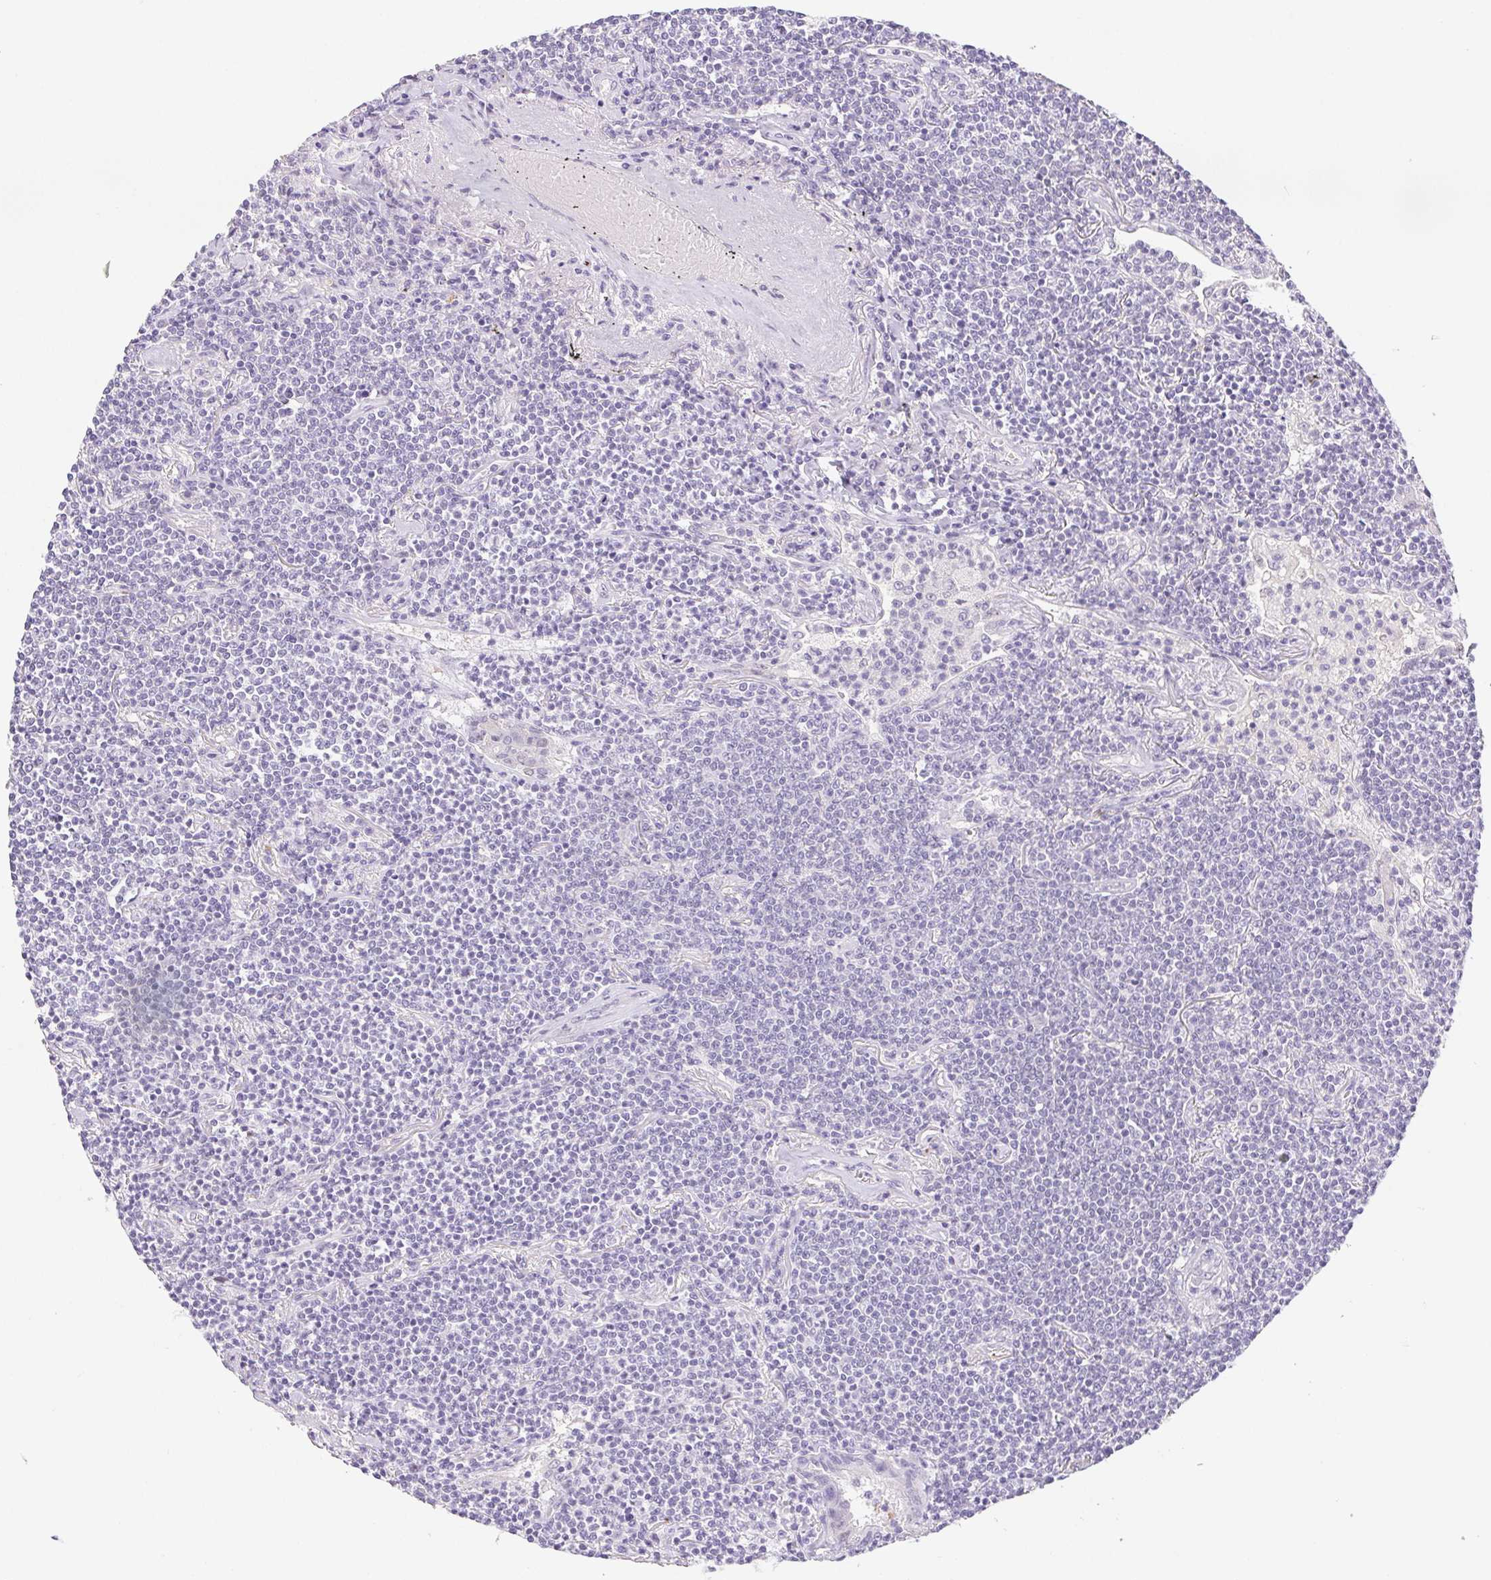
{"staining": {"intensity": "negative", "quantity": "none", "location": "none"}, "tissue": "lymphoma", "cell_type": "Tumor cells", "image_type": "cancer", "snomed": [{"axis": "morphology", "description": "Malignant lymphoma, non-Hodgkin's type, Low grade"}, {"axis": "topography", "description": "Lung"}], "caption": "Tumor cells show no significant expression in low-grade malignant lymphoma, non-Hodgkin's type.", "gene": "ST8SIA3", "patient": {"sex": "female", "age": 71}}